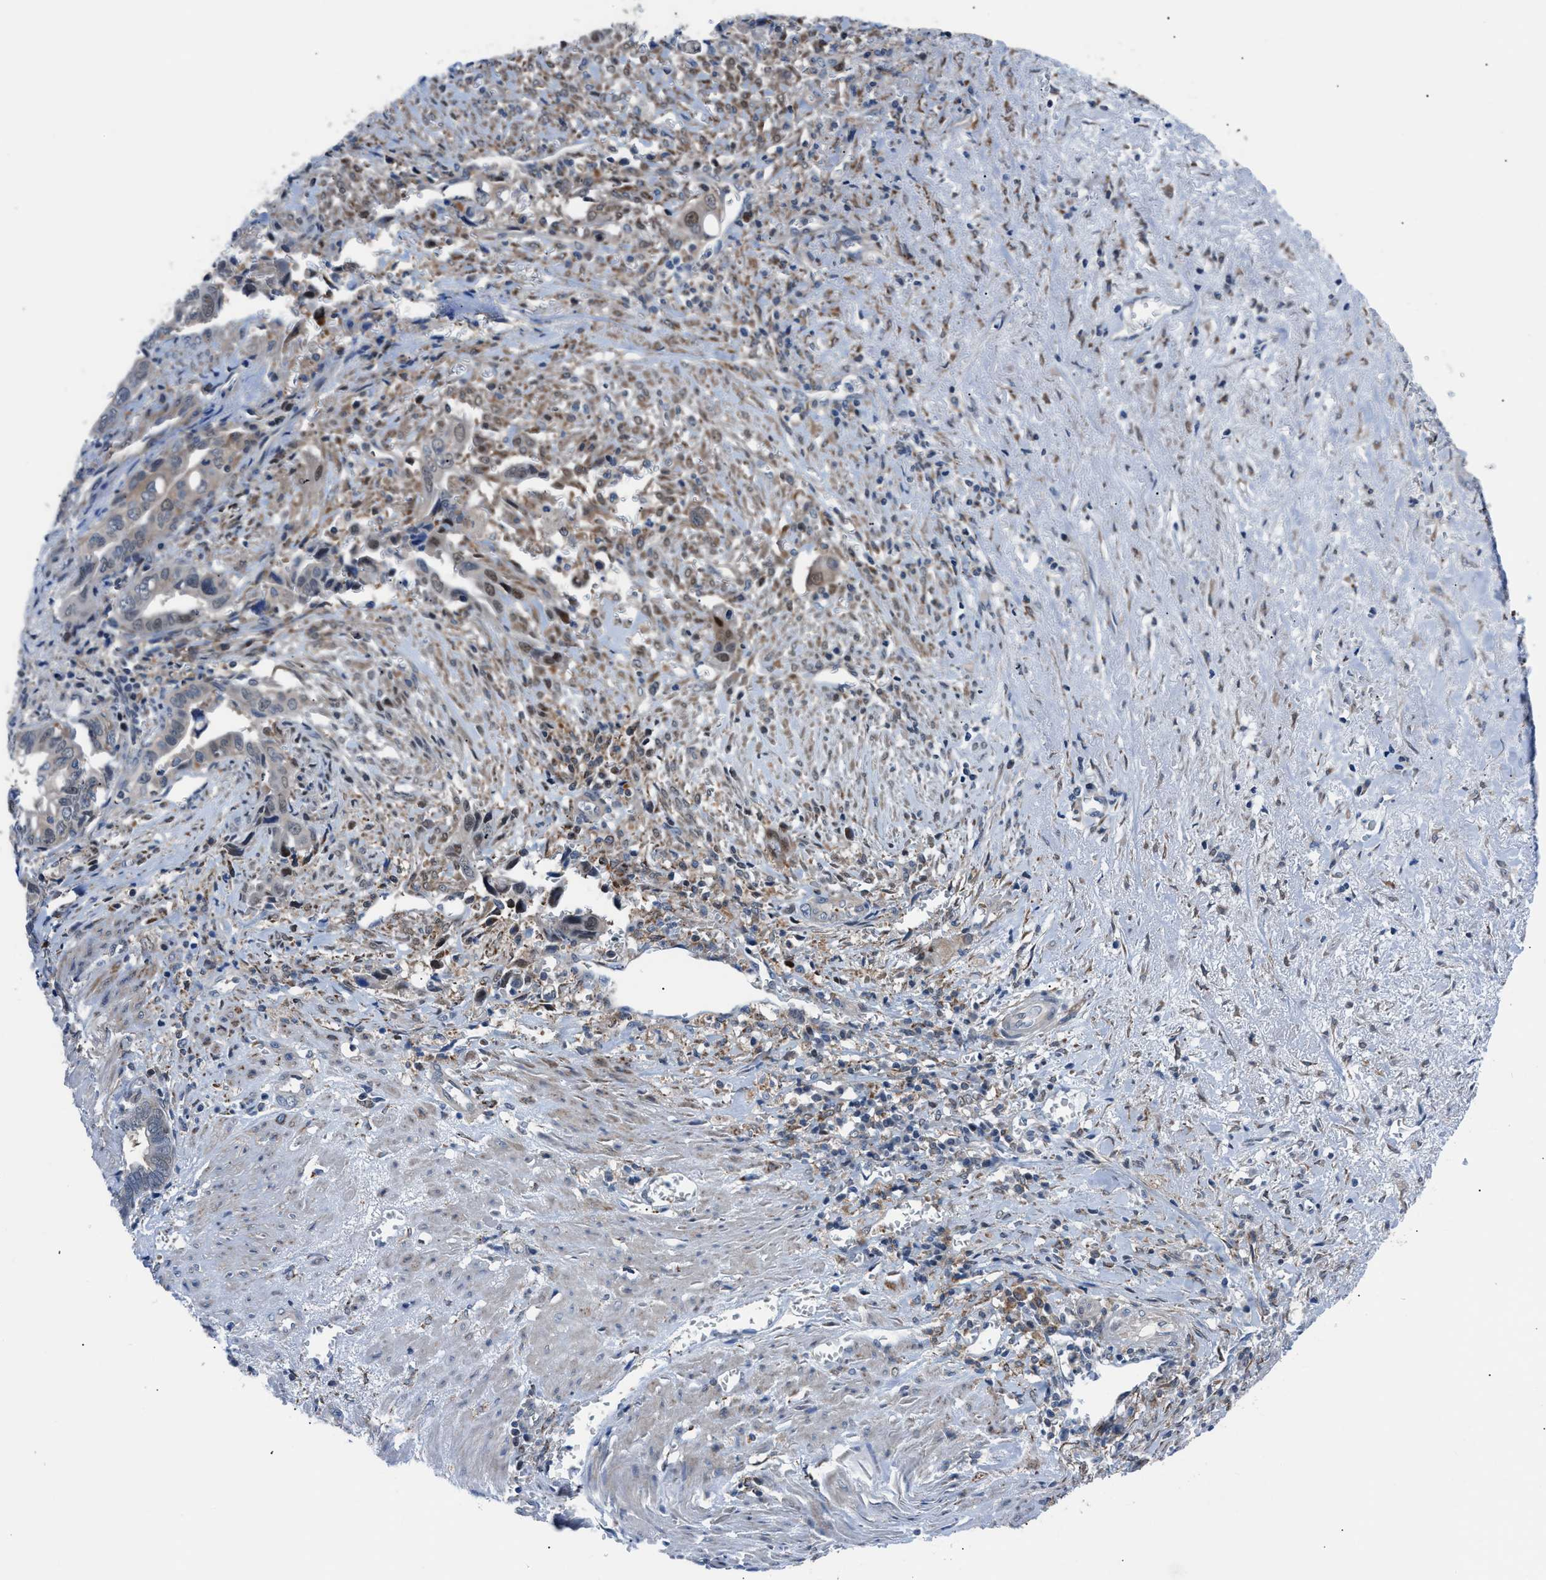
{"staining": {"intensity": "weak", "quantity": ">75%", "location": "cytoplasmic/membranous"}, "tissue": "liver cancer", "cell_type": "Tumor cells", "image_type": "cancer", "snomed": [{"axis": "morphology", "description": "Cholangiocarcinoma"}, {"axis": "topography", "description": "Liver"}], "caption": "Immunohistochemistry histopathology image of cholangiocarcinoma (liver) stained for a protein (brown), which exhibits low levels of weak cytoplasmic/membranous staining in about >75% of tumor cells.", "gene": "TMEM45B", "patient": {"sex": "female", "age": 79}}